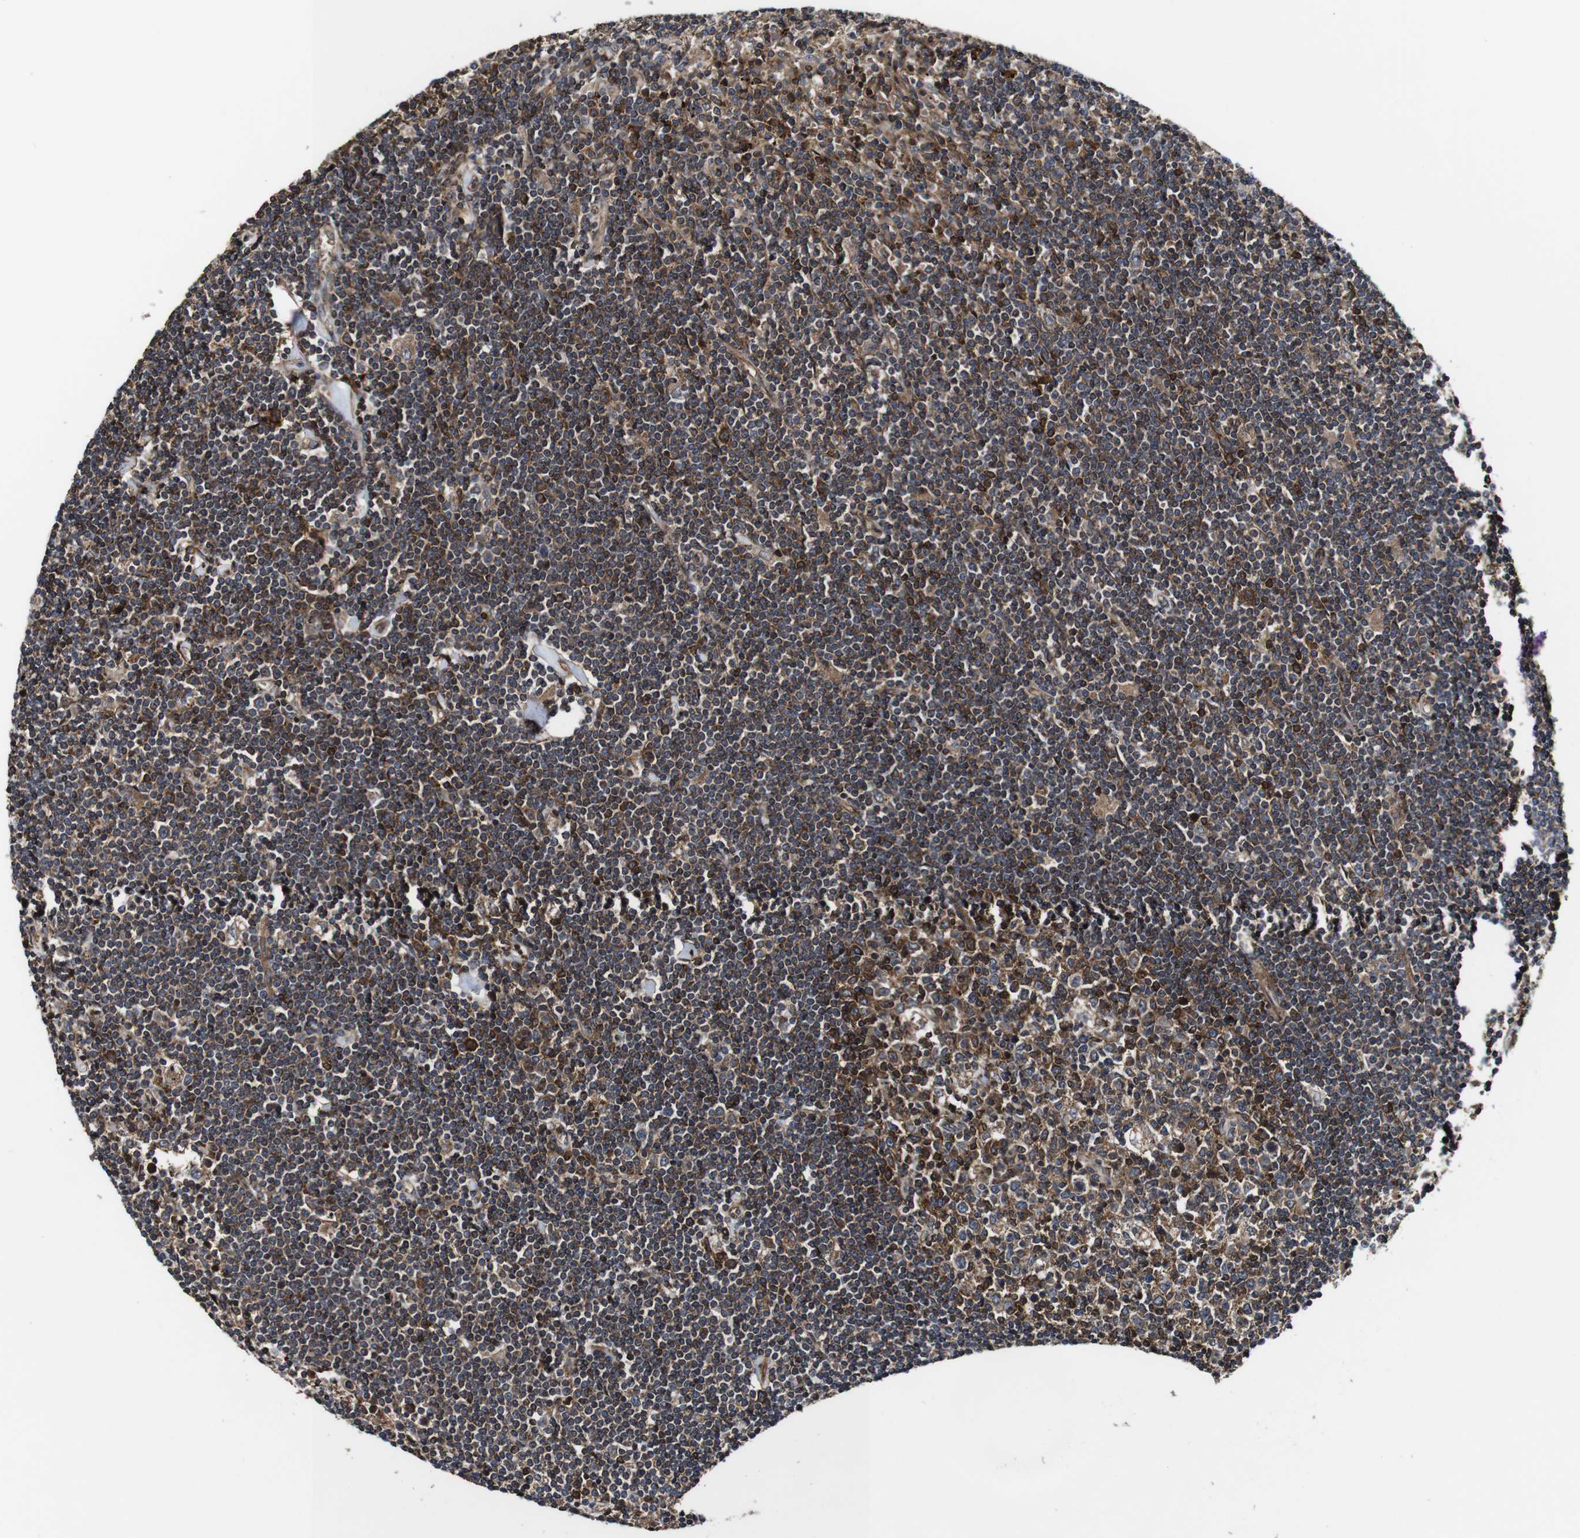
{"staining": {"intensity": "strong", "quantity": "<25%", "location": "cytoplasmic/membranous"}, "tissue": "lymphoma", "cell_type": "Tumor cells", "image_type": "cancer", "snomed": [{"axis": "morphology", "description": "Malignant lymphoma, non-Hodgkin's type, Low grade"}, {"axis": "topography", "description": "Spleen"}], "caption": "The immunohistochemical stain labels strong cytoplasmic/membranous expression in tumor cells of malignant lymphoma, non-Hodgkin's type (low-grade) tissue.", "gene": "TNIK", "patient": {"sex": "male", "age": 76}}